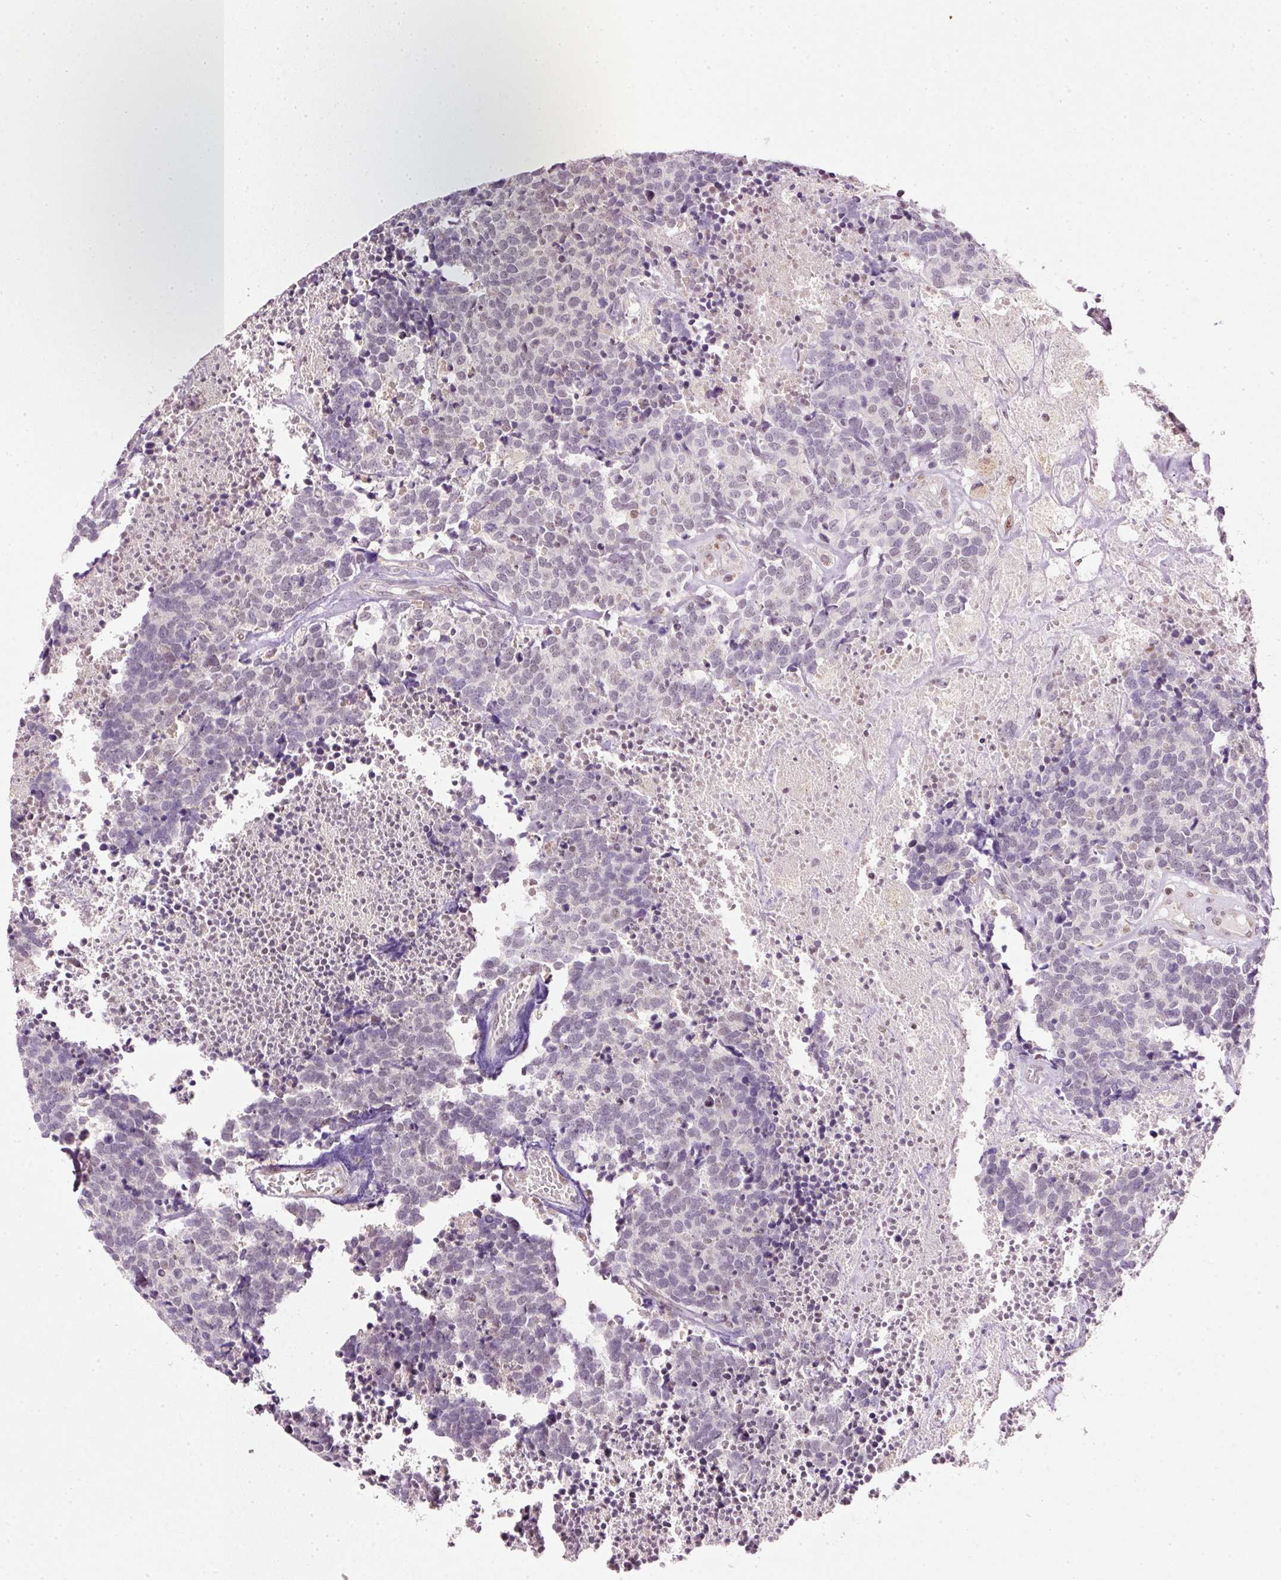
{"staining": {"intensity": "negative", "quantity": "none", "location": "none"}, "tissue": "carcinoid", "cell_type": "Tumor cells", "image_type": "cancer", "snomed": [{"axis": "morphology", "description": "Carcinoid, malignant, NOS"}, {"axis": "topography", "description": "Skin"}], "caption": "An IHC micrograph of carcinoid (malignant) is shown. There is no staining in tumor cells of carcinoid (malignant).", "gene": "FSTL3", "patient": {"sex": "female", "age": 79}}